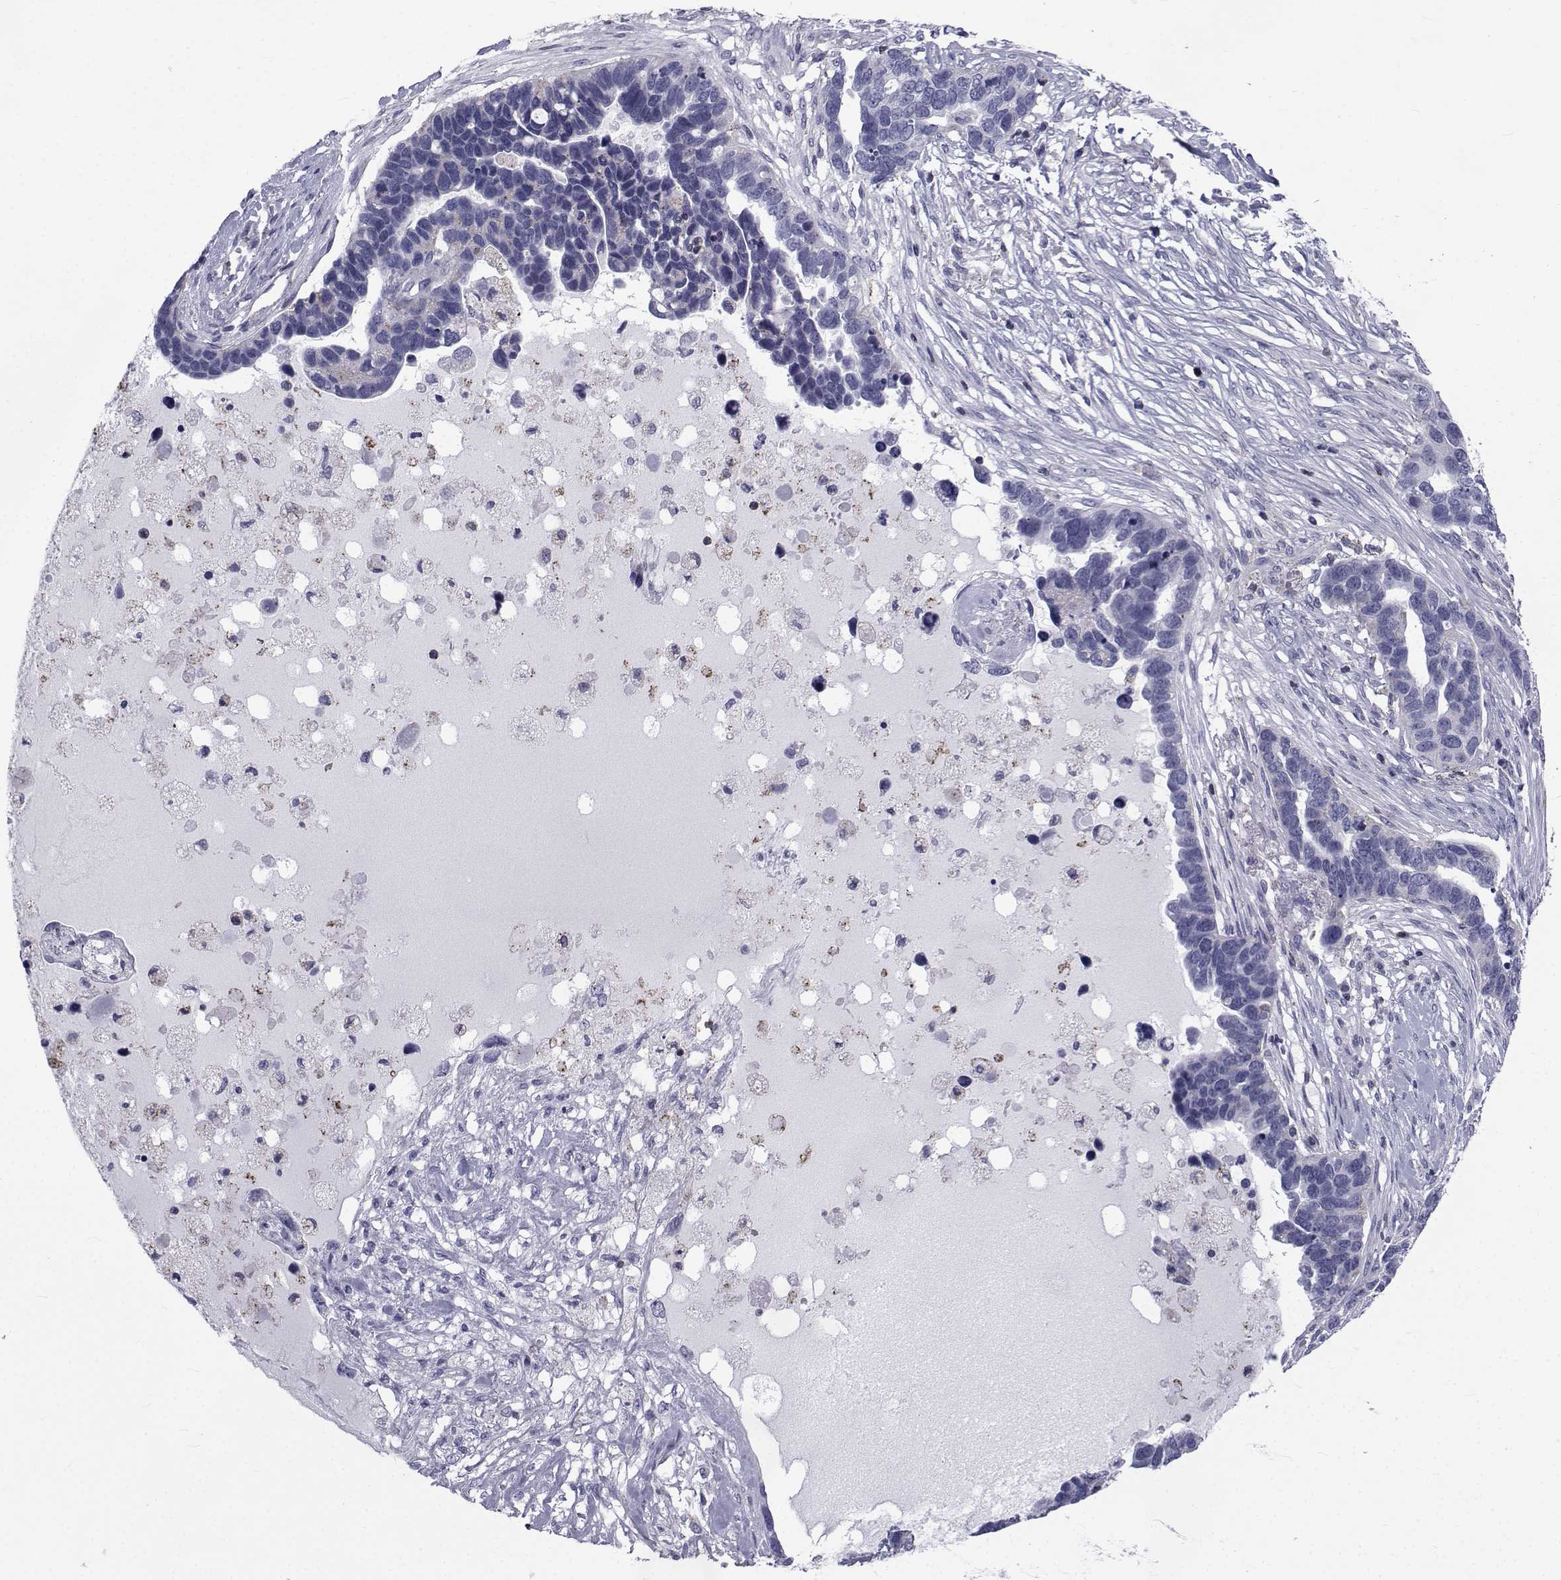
{"staining": {"intensity": "negative", "quantity": "none", "location": "none"}, "tissue": "ovarian cancer", "cell_type": "Tumor cells", "image_type": "cancer", "snomed": [{"axis": "morphology", "description": "Cystadenocarcinoma, serous, NOS"}, {"axis": "topography", "description": "Ovary"}], "caption": "A photomicrograph of human ovarian serous cystadenocarcinoma is negative for staining in tumor cells.", "gene": "PDE6H", "patient": {"sex": "female", "age": 54}}